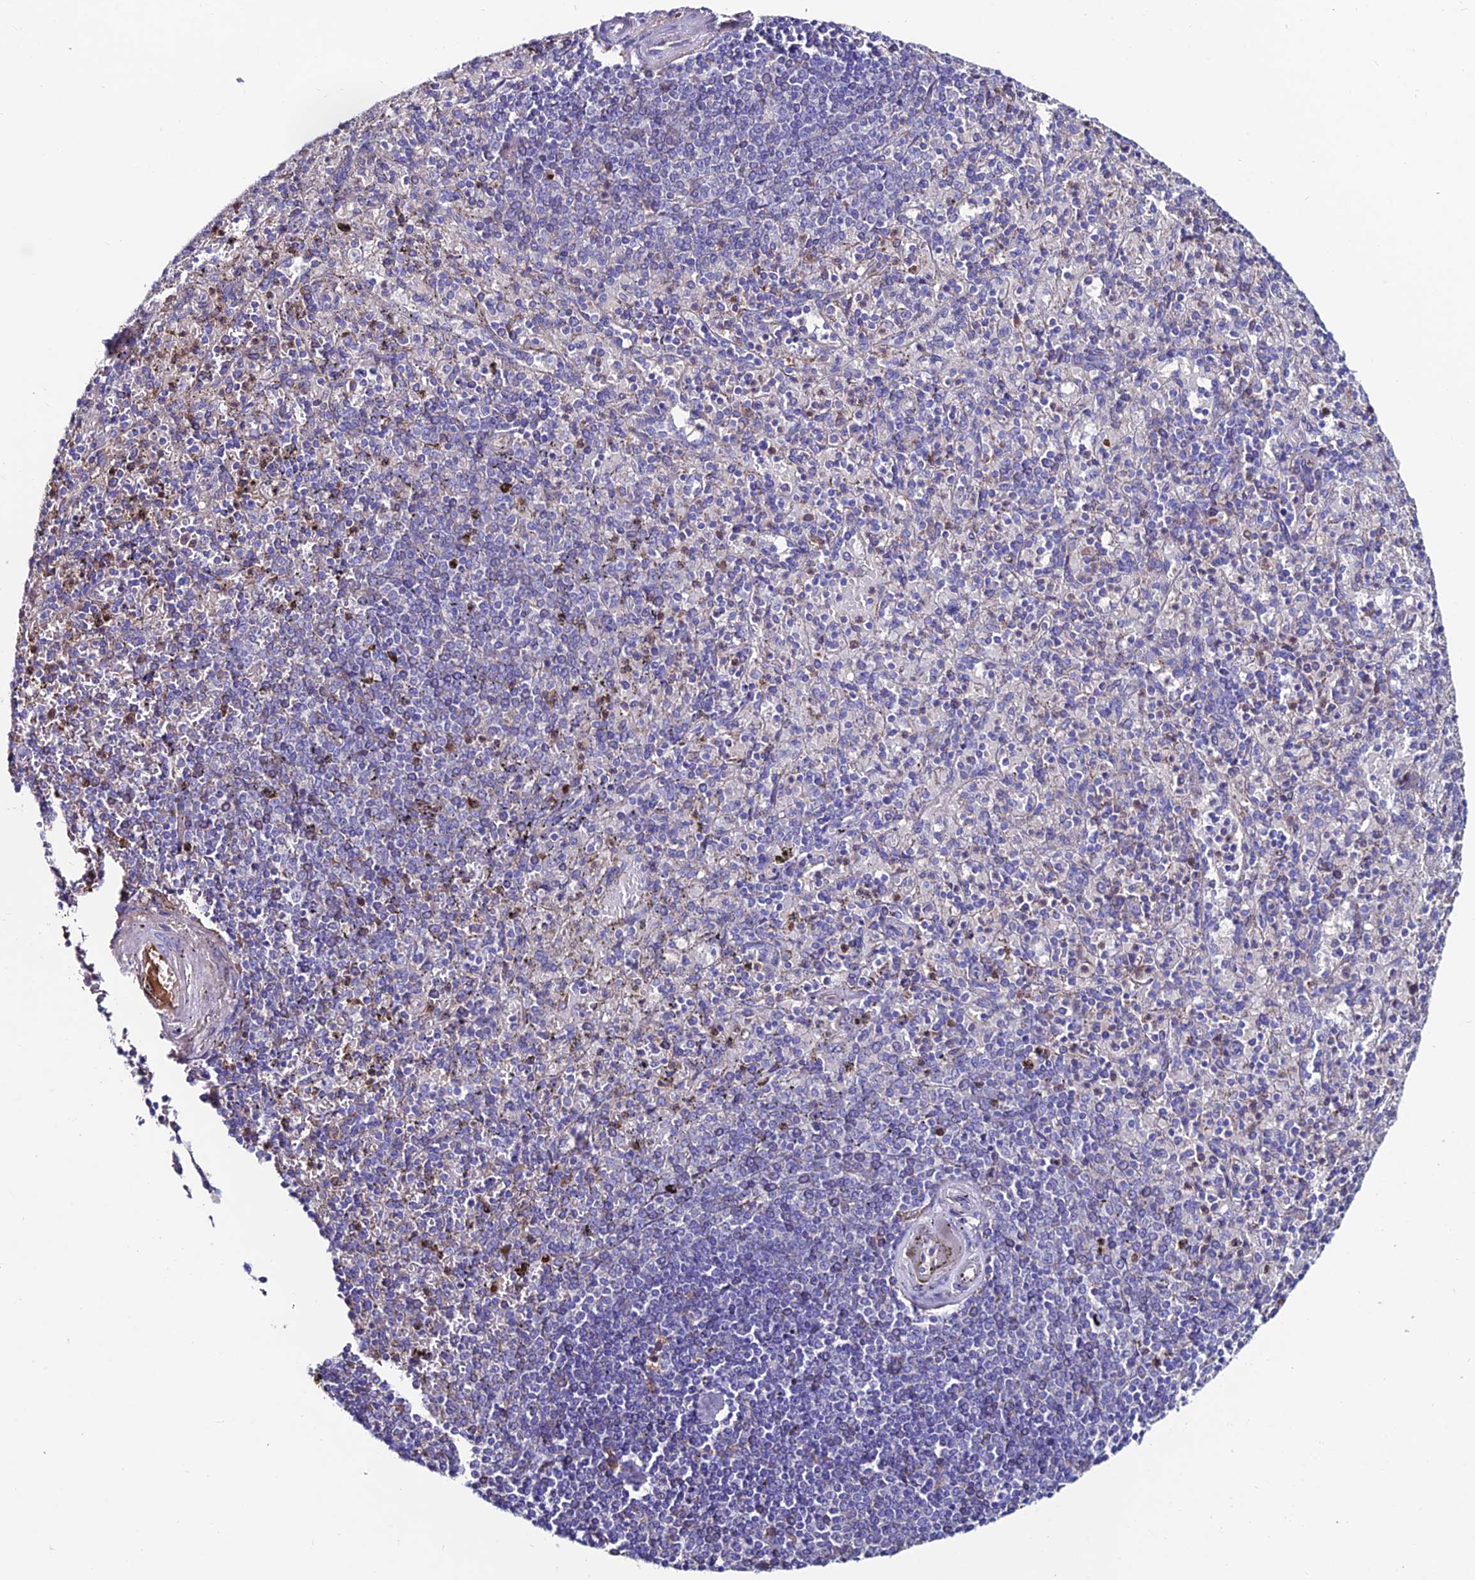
{"staining": {"intensity": "negative", "quantity": "none", "location": "none"}, "tissue": "spleen", "cell_type": "Cells in red pulp", "image_type": "normal", "snomed": [{"axis": "morphology", "description": "Normal tissue, NOS"}, {"axis": "topography", "description": "Spleen"}], "caption": "An immunohistochemistry histopathology image of unremarkable spleen is shown. There is no staining in cells in red pulp of spleen.", "gene": "SLC25A16", "patient": {"sex": "male", "age": 82}}